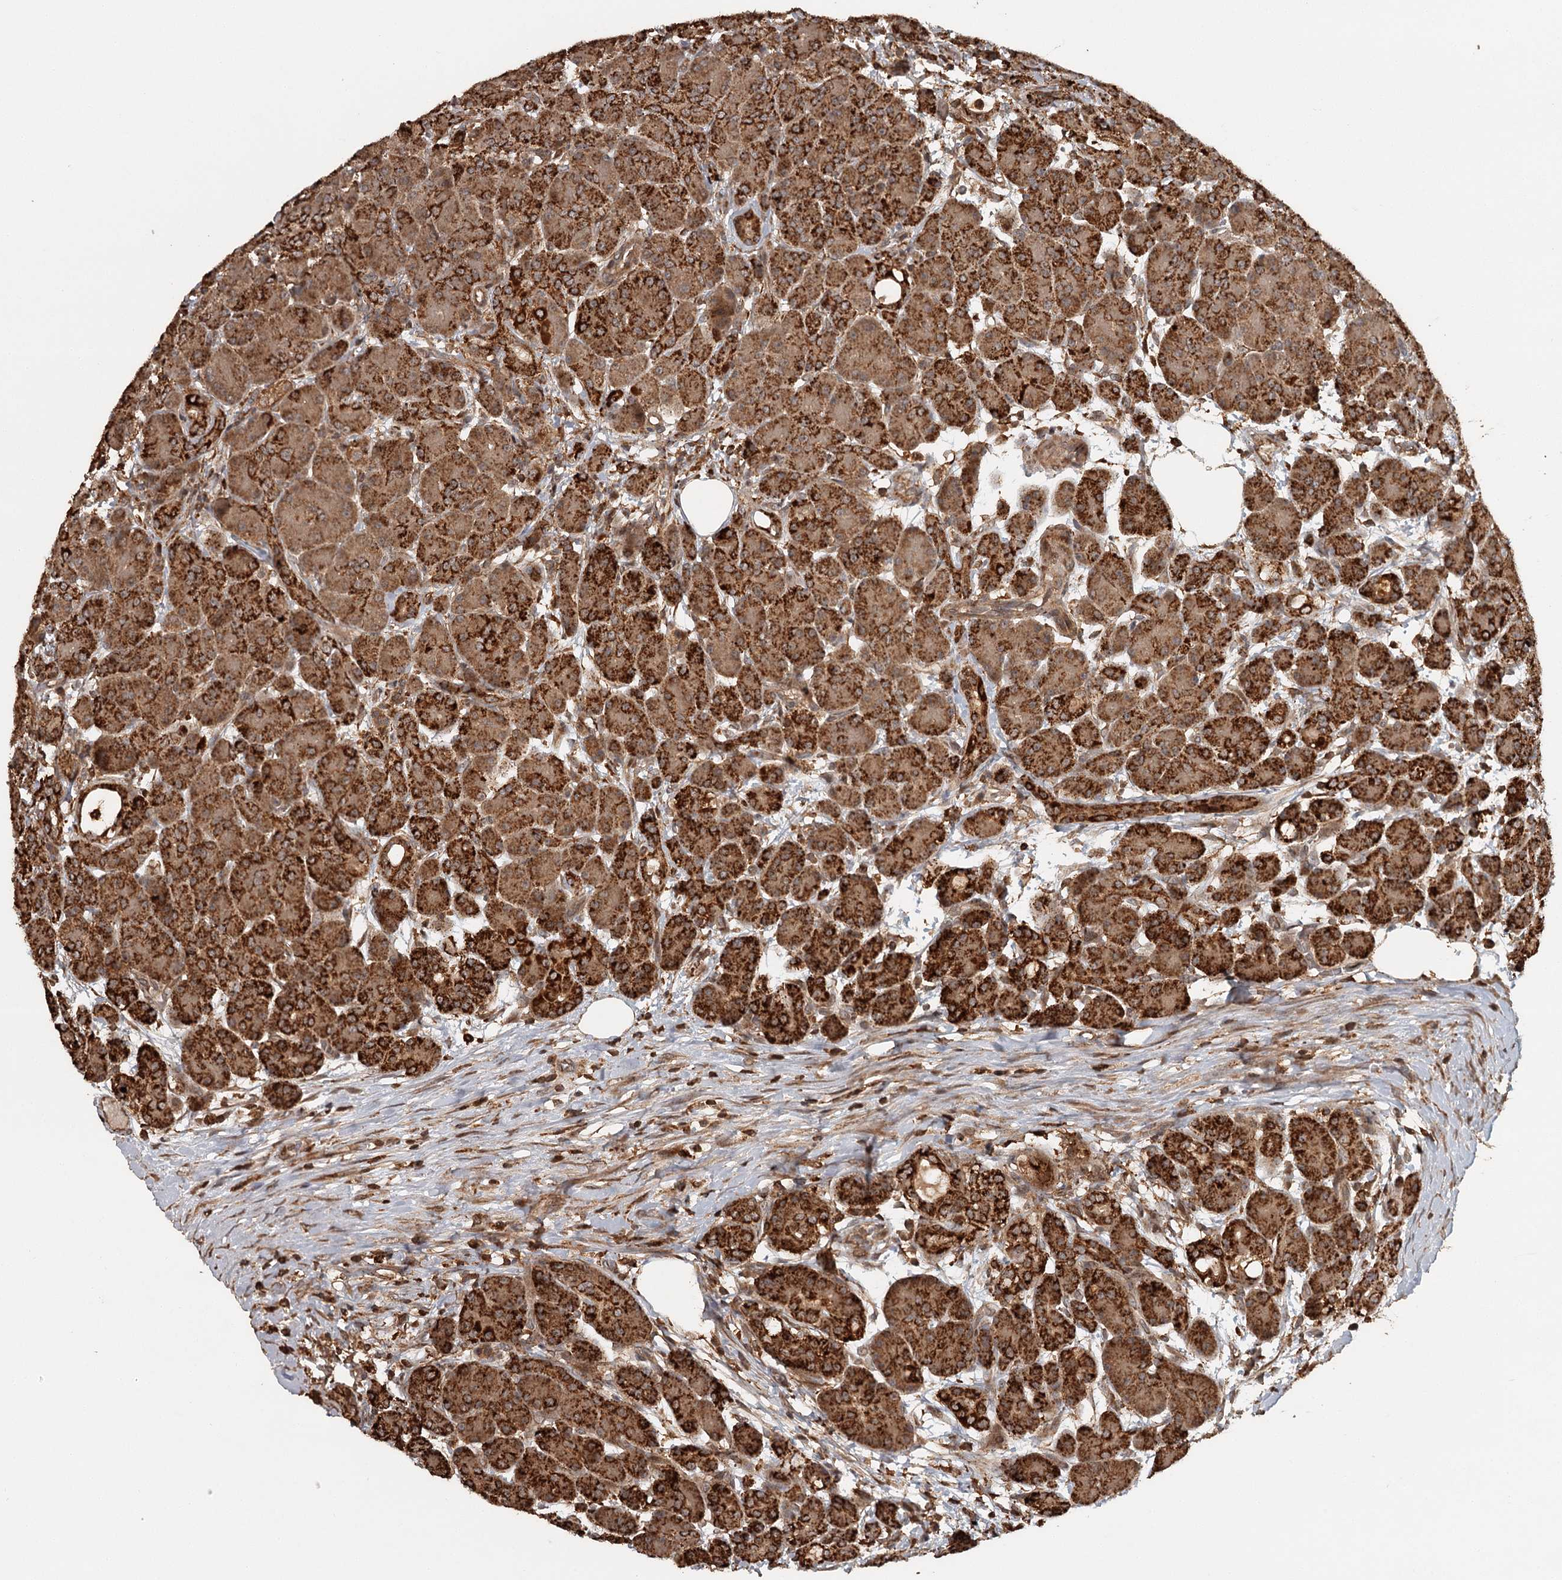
{"staining": {"intensity": "strong", "quantity": "25%-75%", "location": "cytoplasmic/membranous"}, "tissue": "pancreas", "cell_type": "Exocrine glandular cells", "image_type": "normal", "snomed": [{"axis": "morphology", "description": "Normal tissue, NOS"}, {"axis": "topography", "description": "Pancreas"}], "caption": "A high-resolution histopathology image shows immunohistochemistry staining of unremarkable pancreas, which exhibits strong cytoplasmic/membranous positivity in about 25%-75% of exocrine glandular cells.", "gene": "FAXC", "patient": {"sex": "male", "age": 63}}